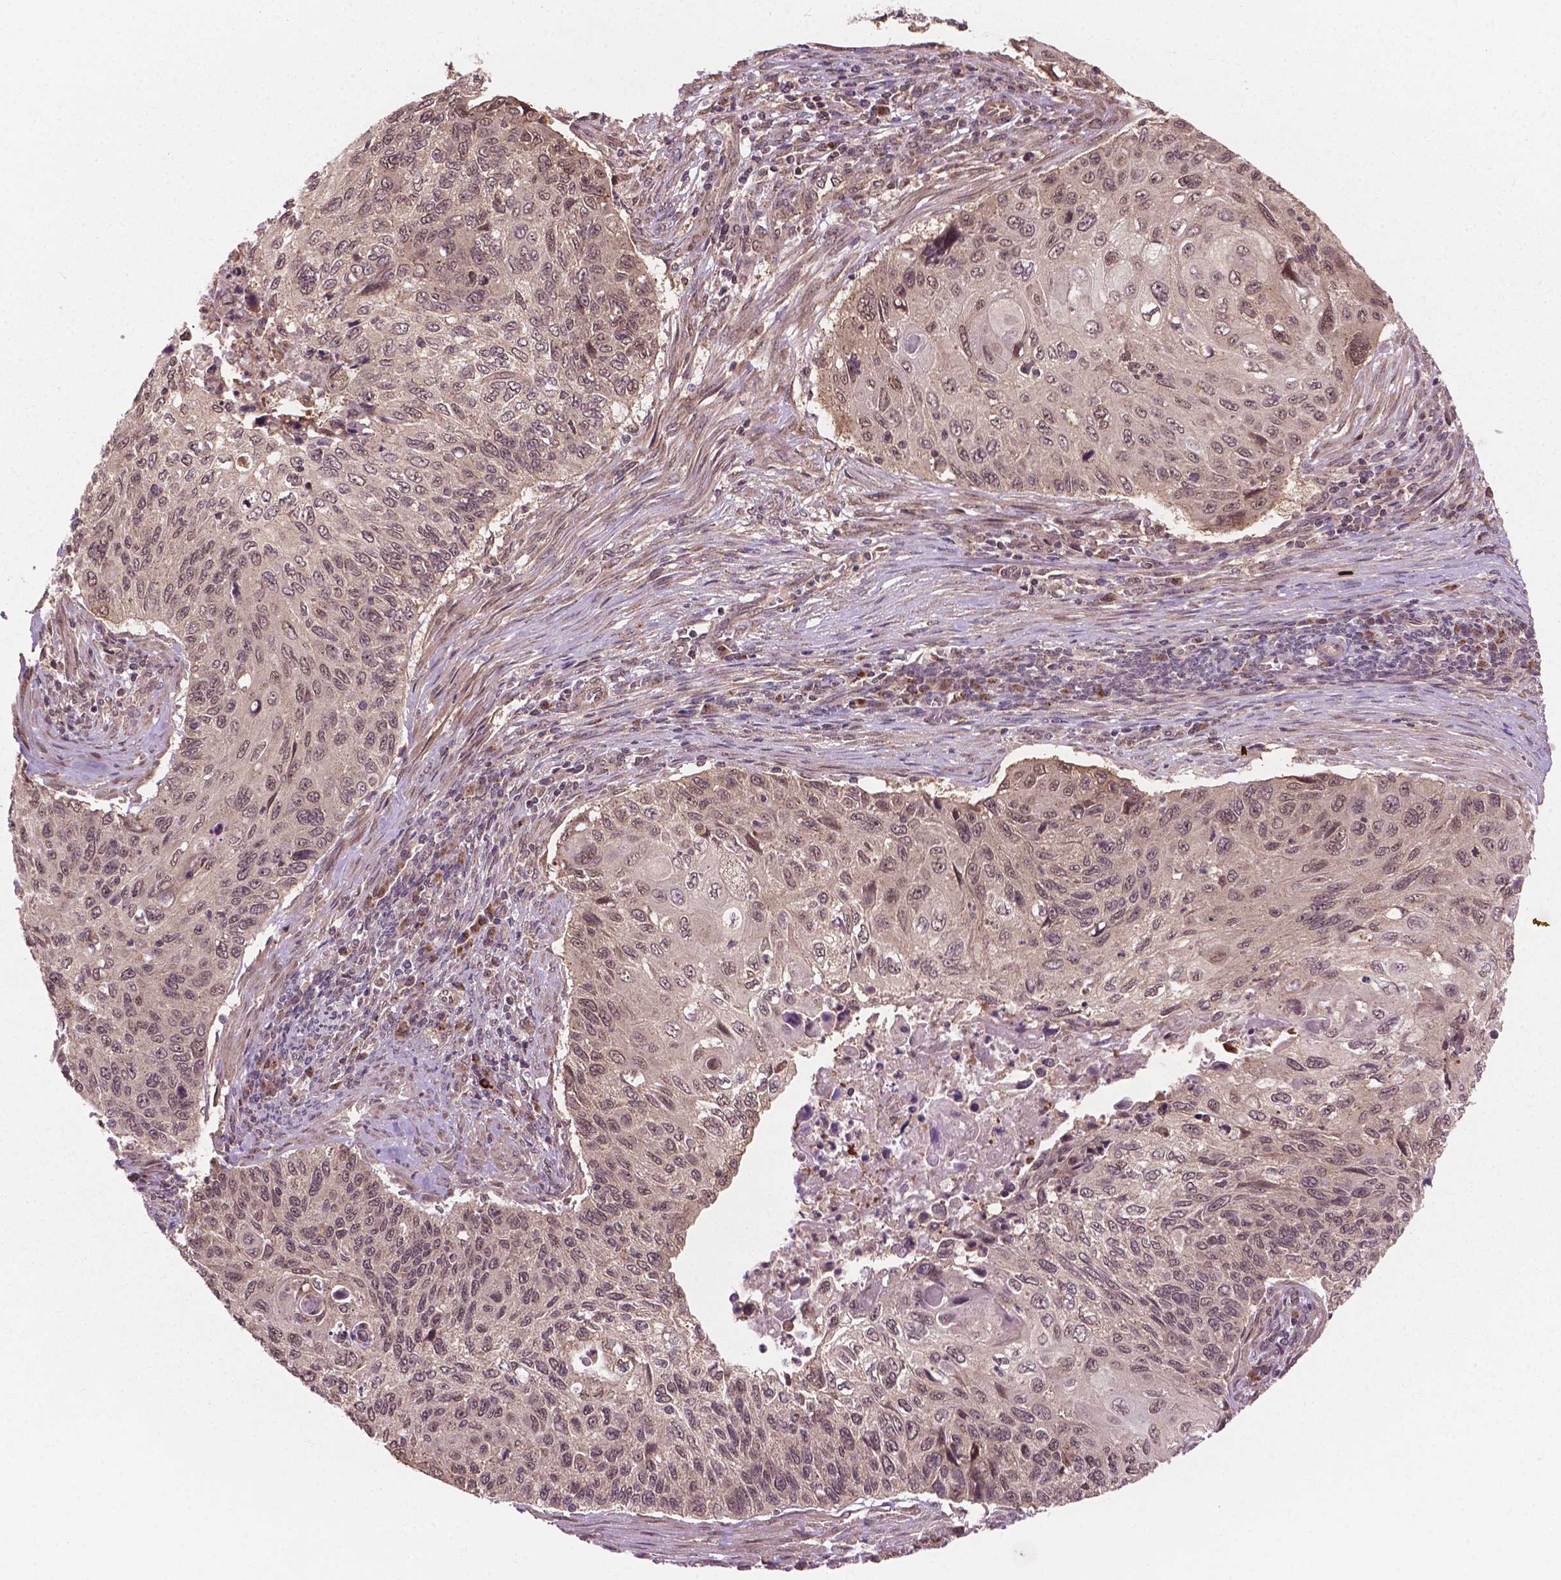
{"staining": {"intensity": "weak", "quantity": ">75%", "location": "cytoplasmic/membranous,nuclear"}, "tissue": "cervical cancer", "cell_type": "Tumor cells", "image_type": "cancer", "snomed": [{"axis": "morphology", "description": "Squamous cell carcinoma, NOS"}, {"axis": "topography", "description": "Cervix"}], "caption": "Weak cytoplasmic/membranous and nuclear protein expression is identified in approximately >75% of tumor cells in cervical cancer (squamous cell carcinoma).", "gene": "PPP1CB", "patient": {"sex": "female", "age": 70}}